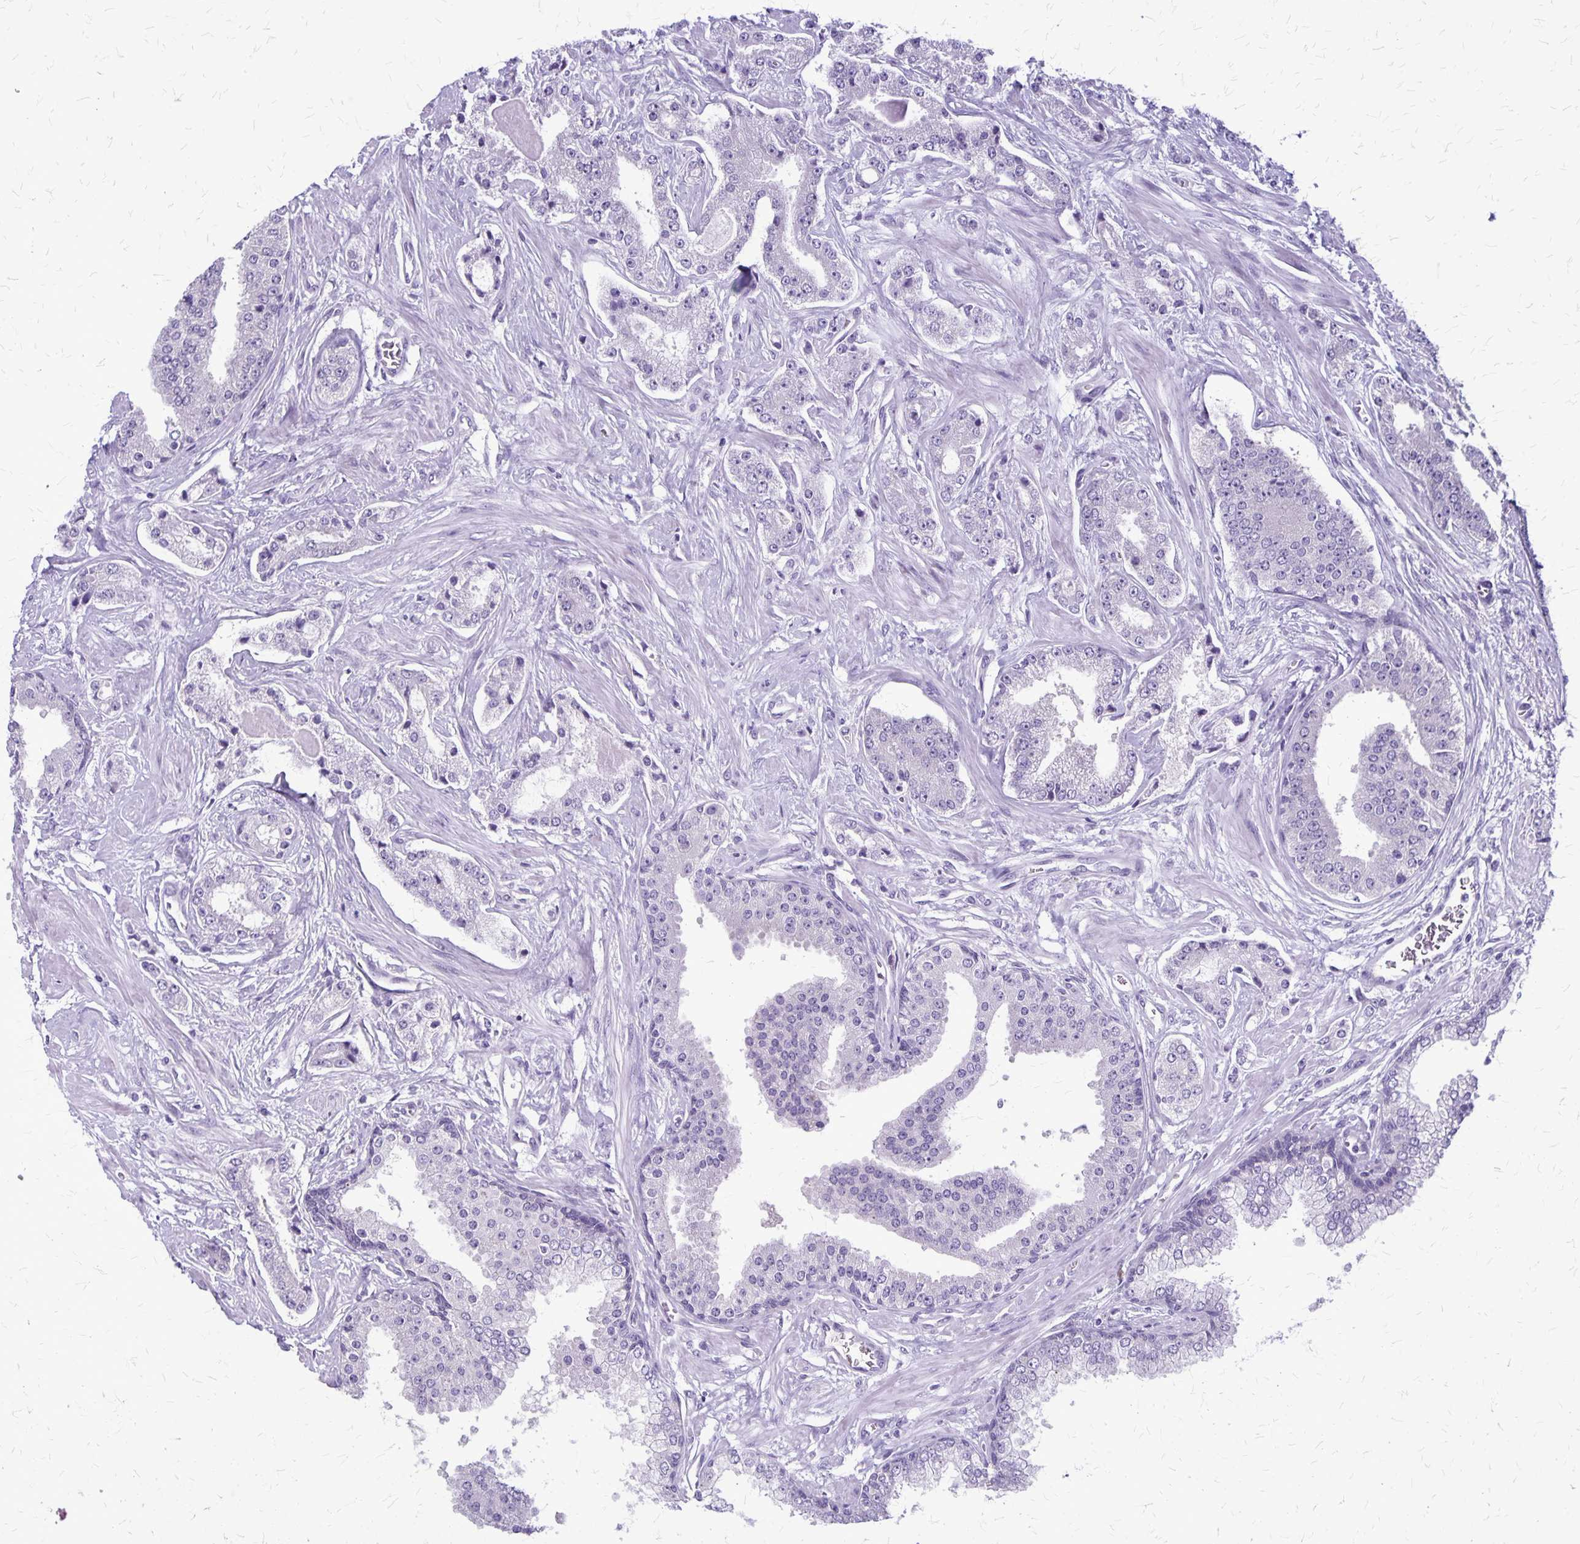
{"staining": {"intensity": "negative", "quantity": "none", "location": "none"}, "tissue": "prostate cancer", "cell_type": "Tumor cells", "image_type": "cancer", "snomed": [{"axis": "morphology", "description": "Adenocarcinoma, Low grade"}, {"axis": "topography", "description": "Prostate"}], "caption": "Immunohistochemistry image of prostate cancer (low-grade adenocarcinoma) stained for a protein (brown), which demonstrates no expression in tumor cells.", "gene": "PLXNB3", "patient": {"sex": "male", "age": 55}}